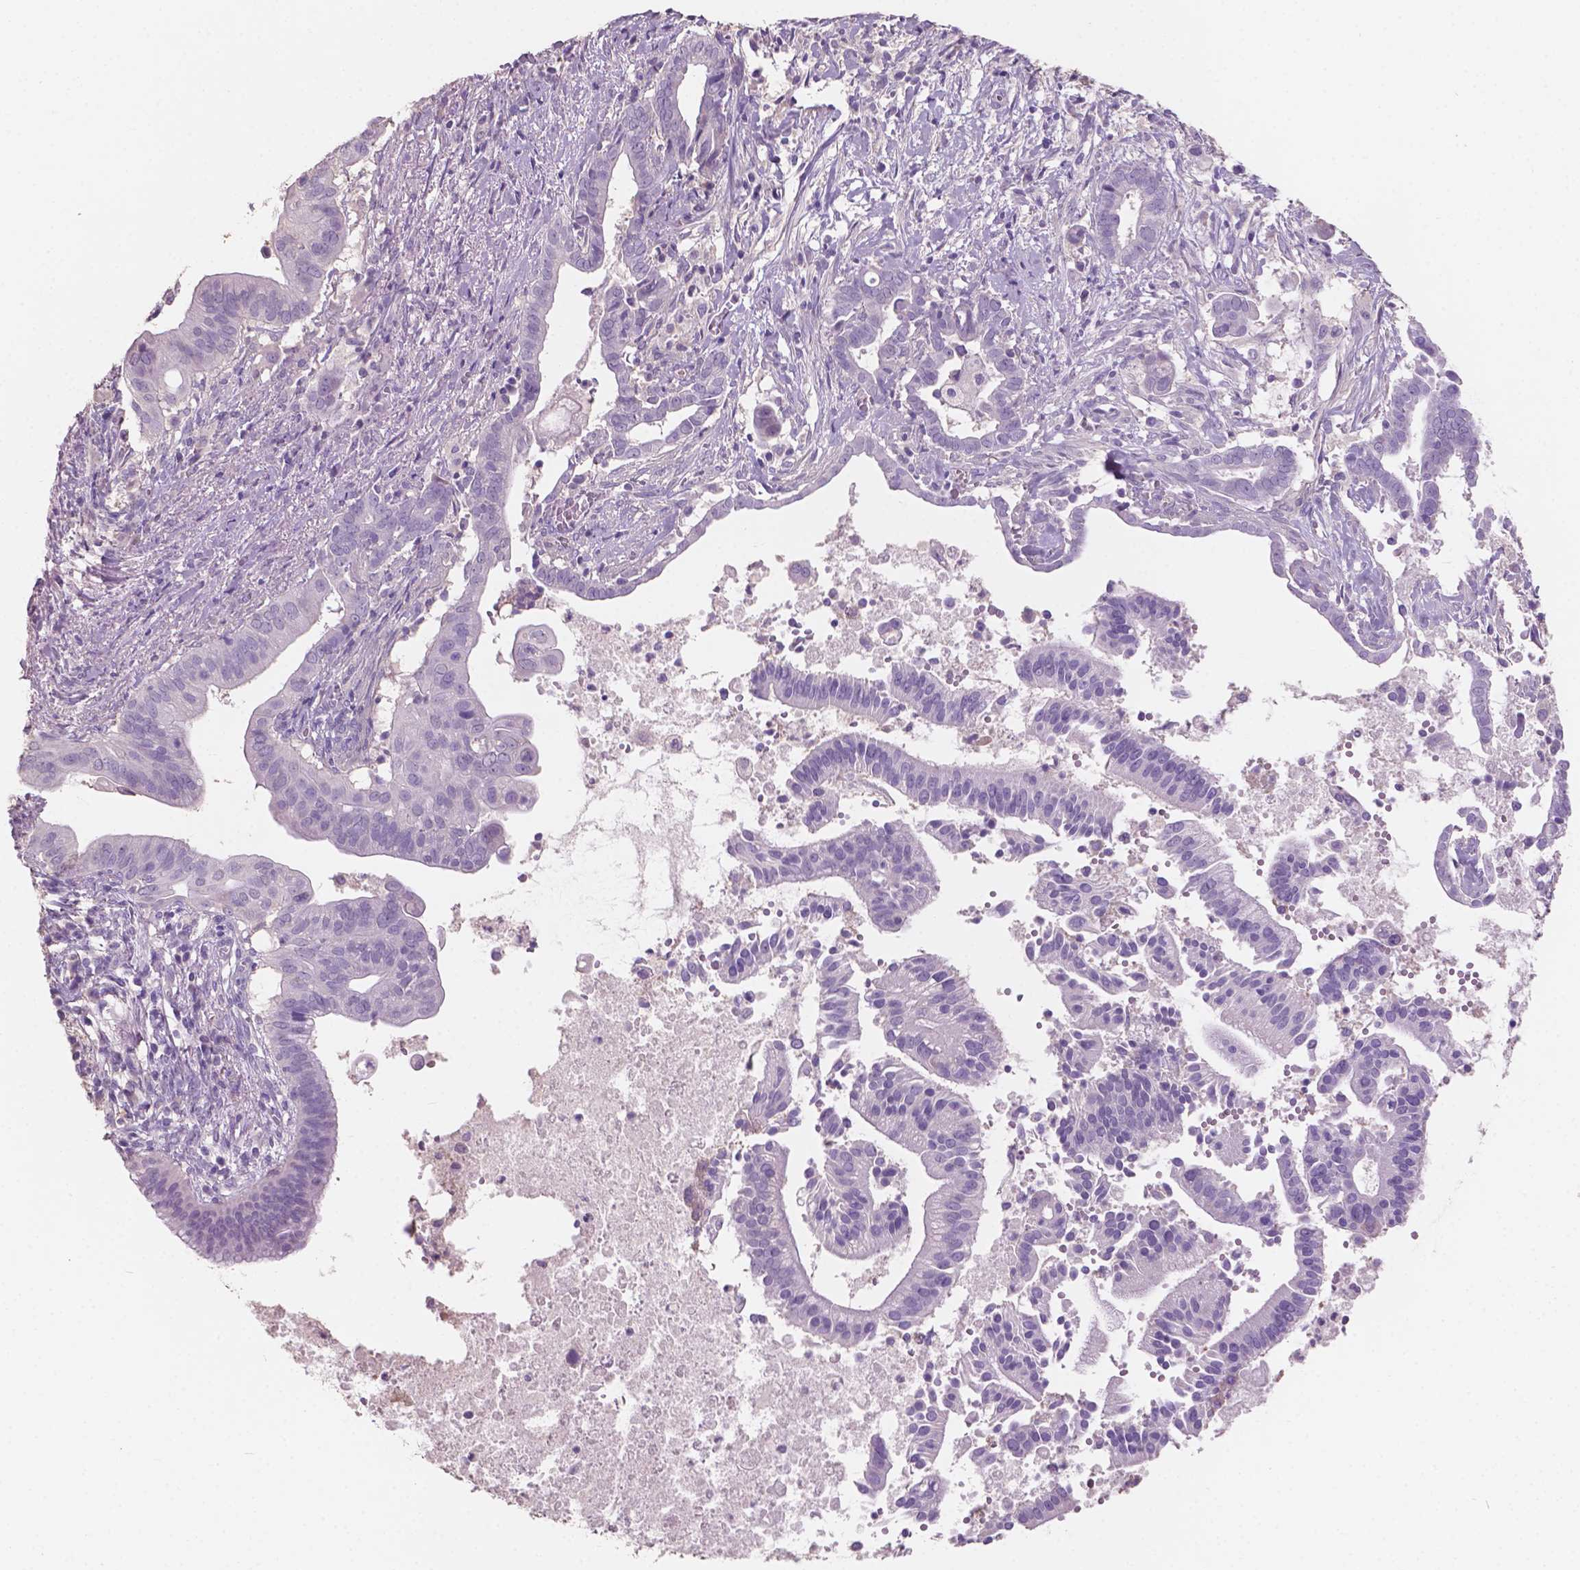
{"staining": {"intensity": "negative", "quantity": "none", "location": "none"}, "tissue": "pancreatic cancer", "cell_type": "Tumor cells", "image_type": "cancer", "snomed": [{"axis": "morphology", "description": "Adenocarcinoma, NOS"}, {"axis": "topography", "description": "Pancreas"}], "caption": "DAB (3,3'-diaminobenzidine) immunohistochemical staining of human pancreatic adenocarcinoma exhibits no significant expression in tumor cells.", "gene": "SBSN", "patient": {"sex": "male", "age": 61}}